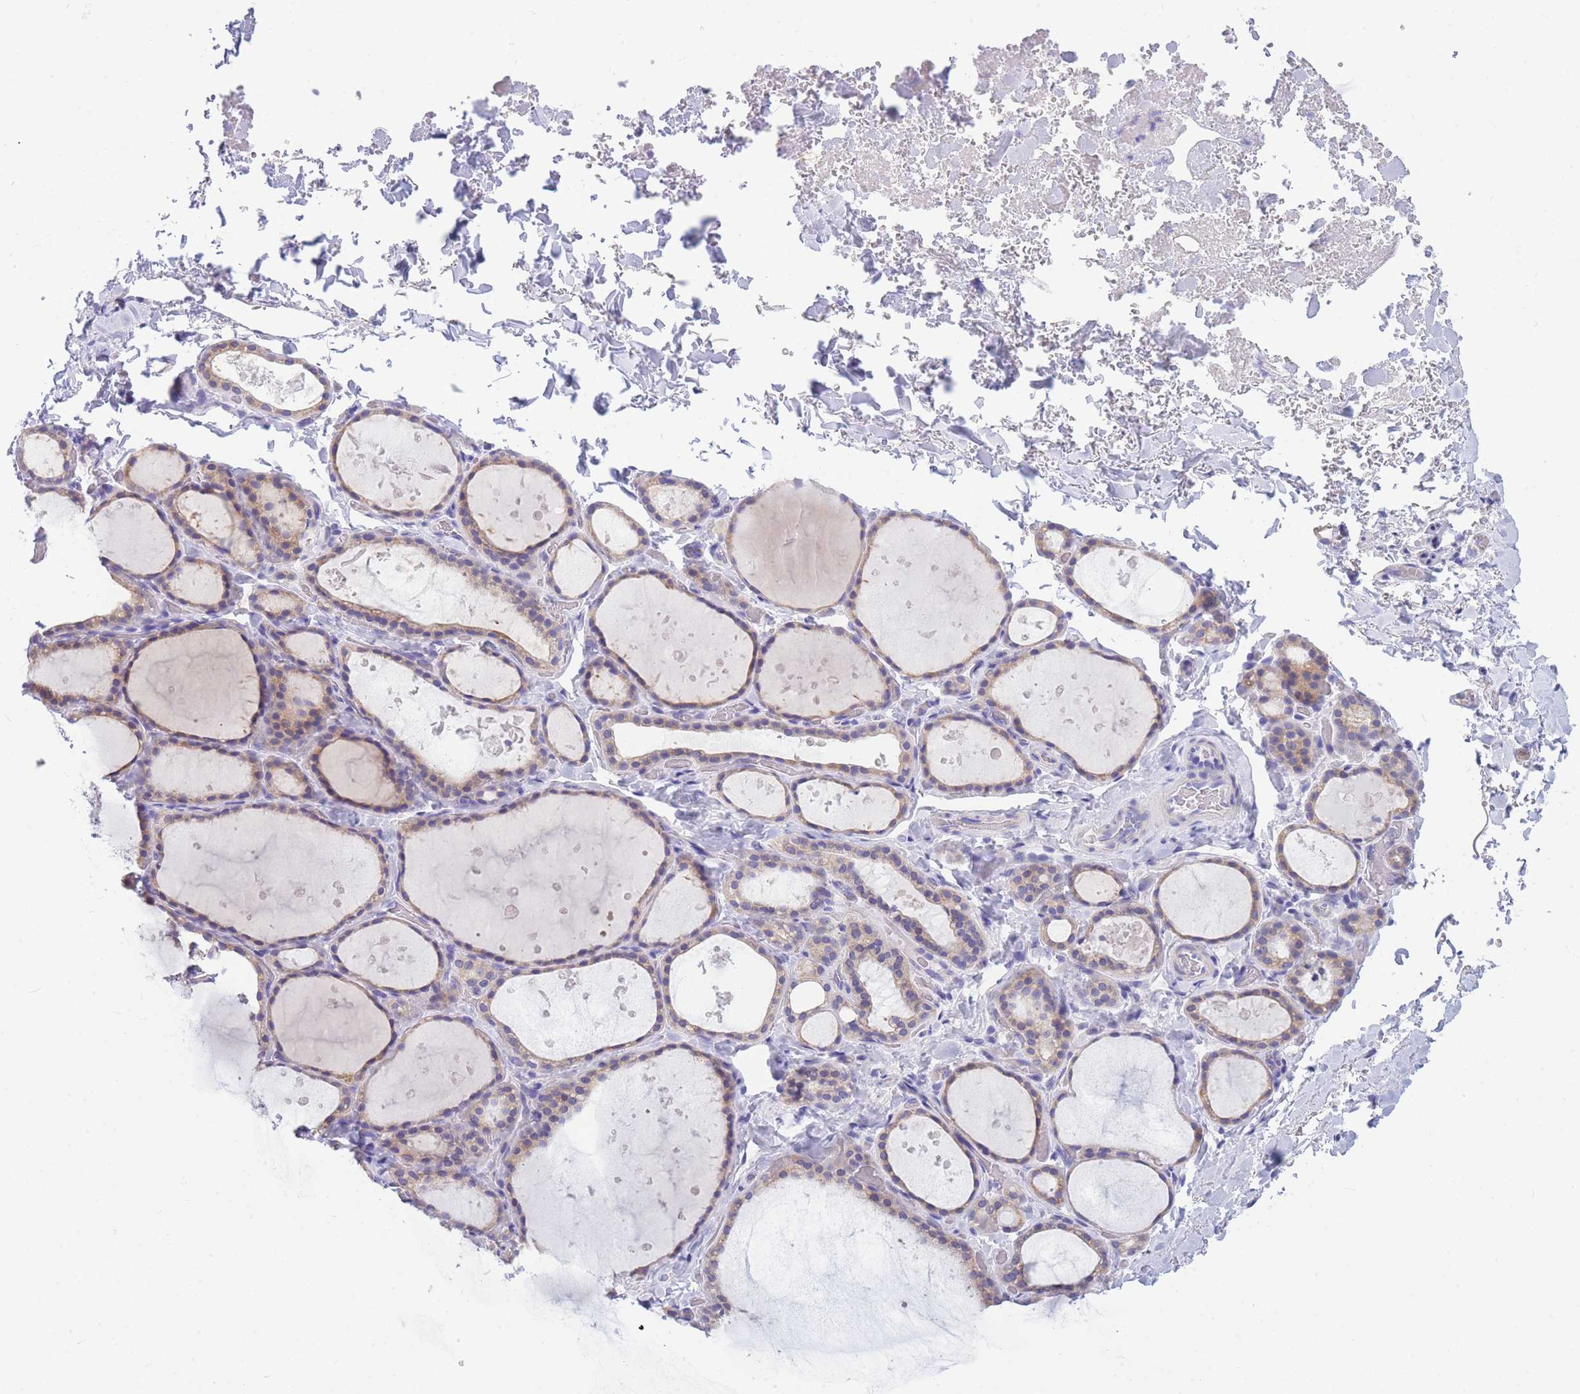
{"staining": {"intensity": "weak", "quantity": "25%-75%", "location": "cytoplasmic/membranous"}, "tissue": "thyroid gland", "cell_type": "Glandular cells", "image_type": "normal", "snomed": [{"axis": "morphology", "description": "Normal tissue, NOS"}, {"axis": "topography", "description": "Thyroid gland"}], "caption": "Brown immunohistochemical staining in unremarkable human thyroid gland shows weak cytoplasmic/membranous positivity in approximately 25%-75% of glandular cells. (IHC, brightfield microscopy, high magnification).", "gene": "DHRS11", "patient": {"sex": "female", "age": 44}}